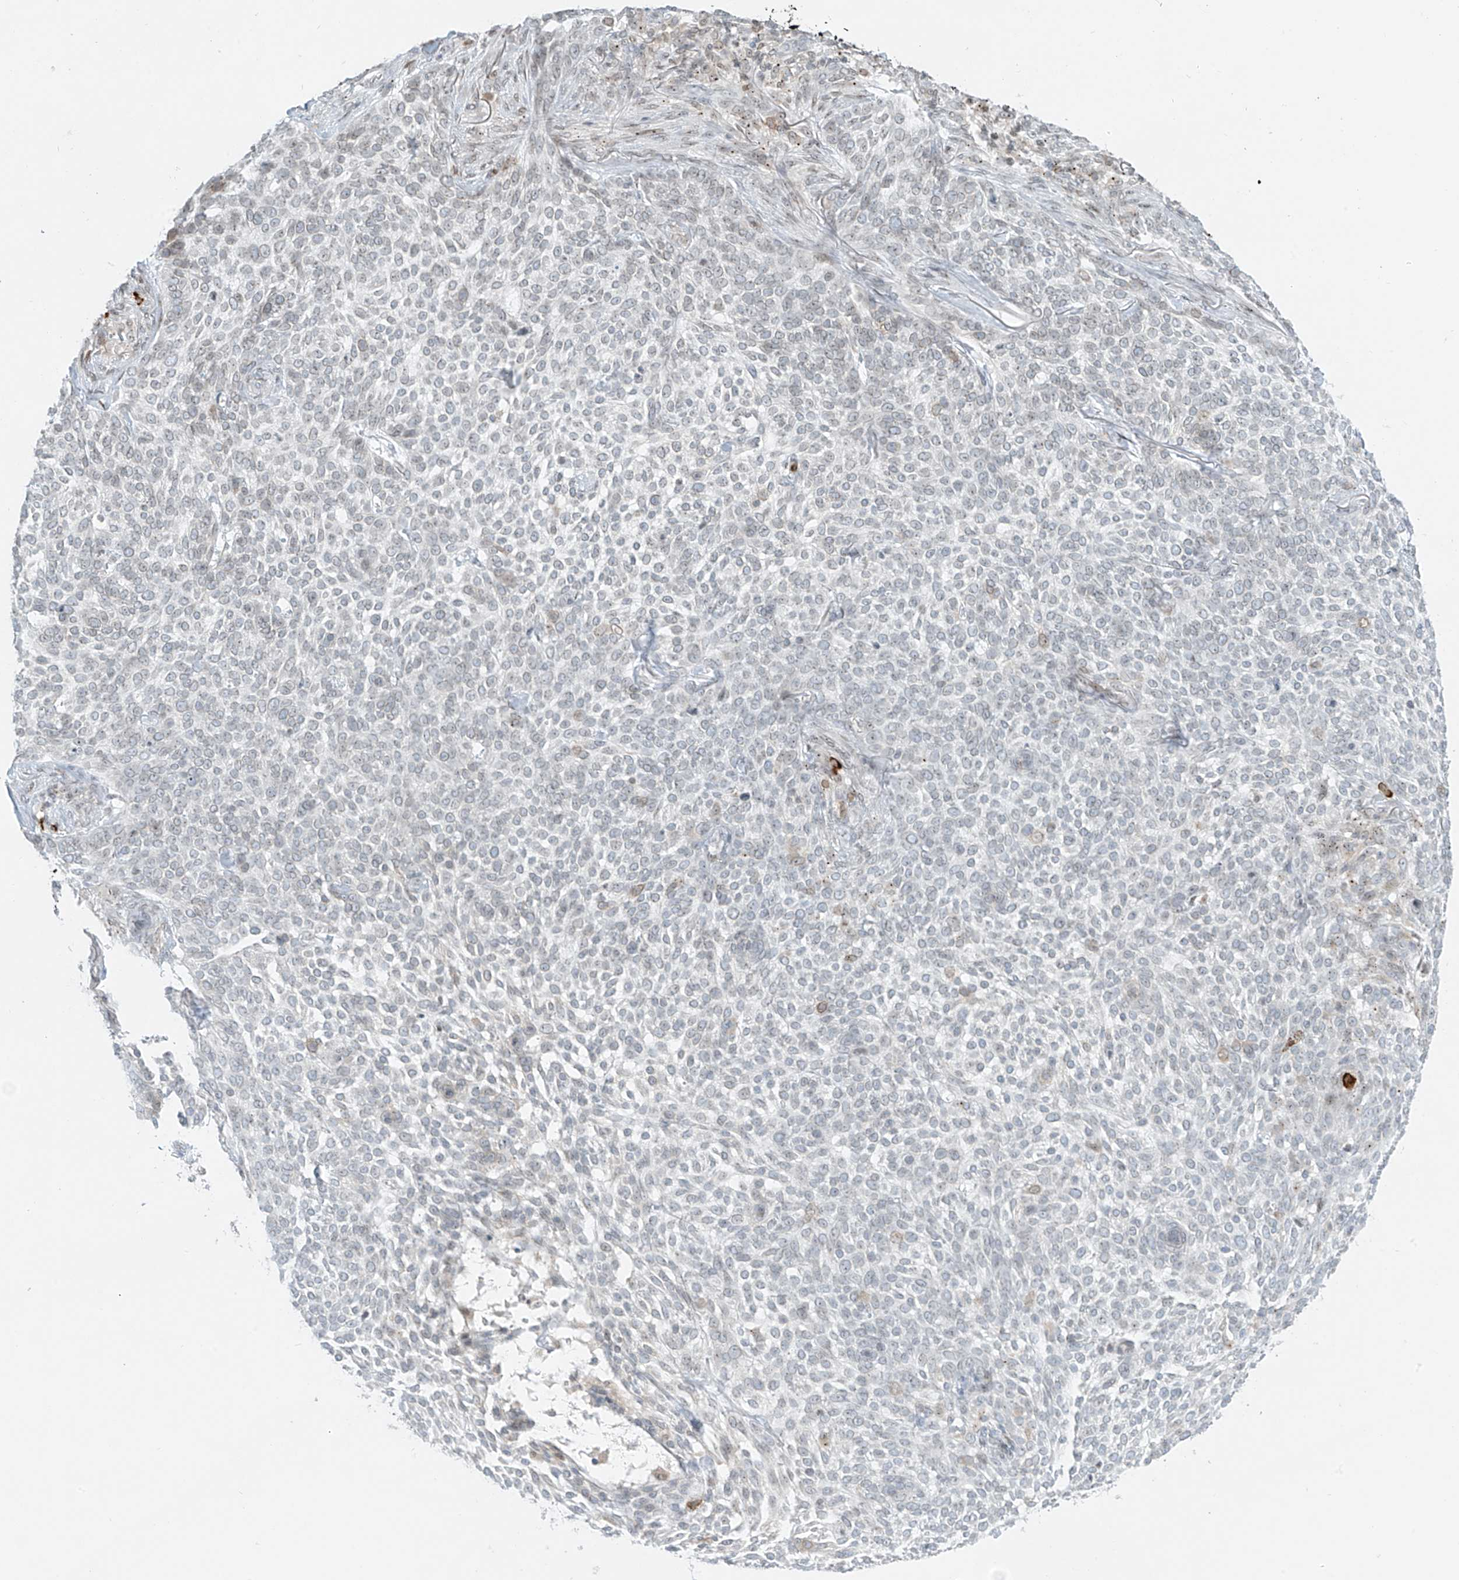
{"staining": {"intensity": "negative", "quantity": "none", "location": "none"}, "tissue": "skin cancer", "cell_type": "Tumor cells", "image_type": "cancer", "snomed": [{"axis": "morphology", "description": "Basal cell carcinoma"}, {"axis": "topography", "description": "Skin"}], "caption": "Skin basal cell carcinoma stained for a protein using immunohistochemistry exhibits no staining tumor cells.", "gene": "SAMD15", "patient": {"sex": "female", "age": 64}}